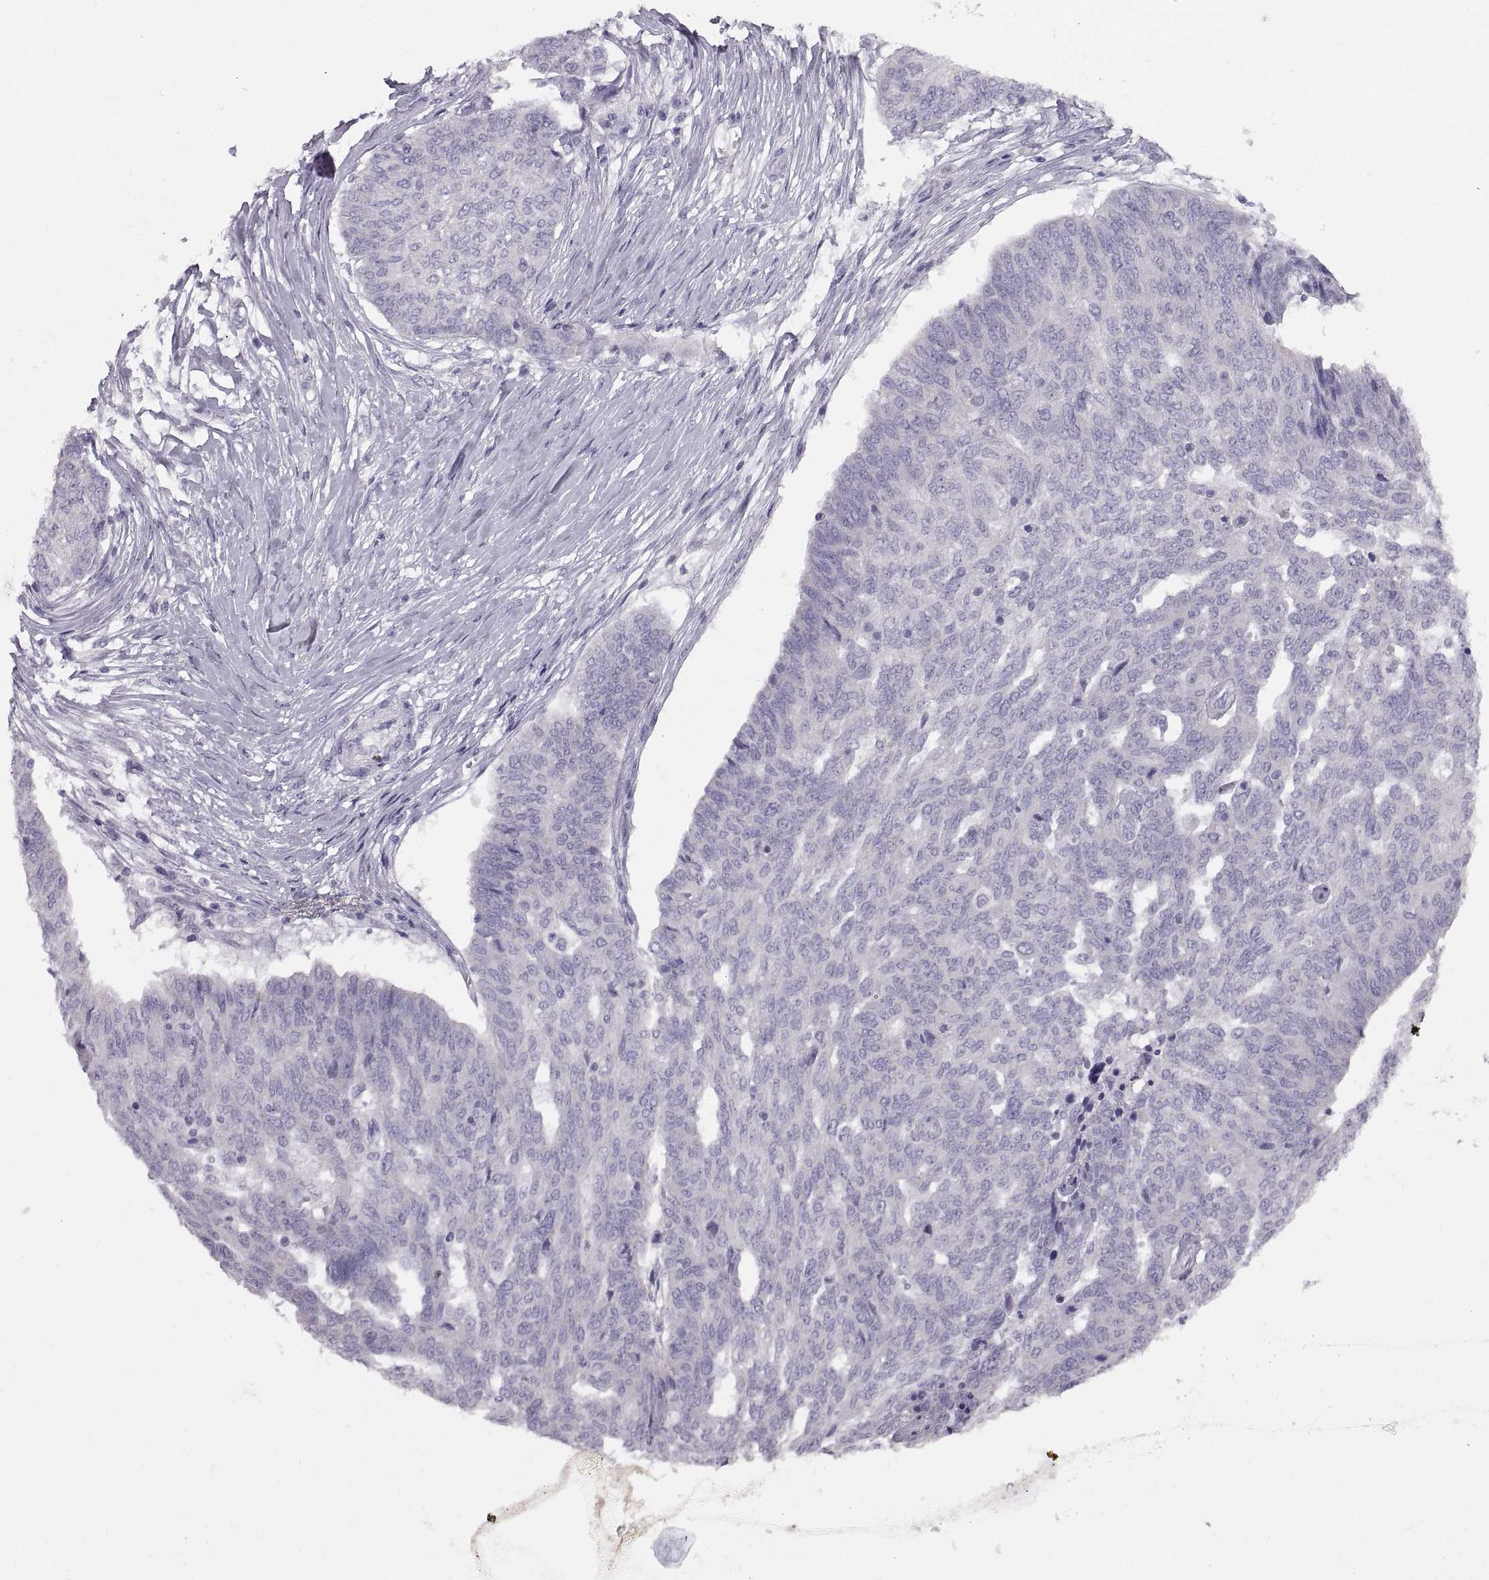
{"staining": {"intensity": "negative", "quantity": "none", "location": "none"}, "tissue": "ovarian cancer", "cell_type": "Tumor cells", "image_type": "cancer", "snomed": [{"axis": "morphology", "description": "Cystadenocarcinoma, serous, NOS"}, {"axis": "topography", "description": "Ovary"}], "caption": "Human ovarian serous cystadenocarcinoma stained for a protein using IHC reveals no expression in tumor cells.", "gene": "WBP2NL", "patient": {"sex": "female", "age": 67}}